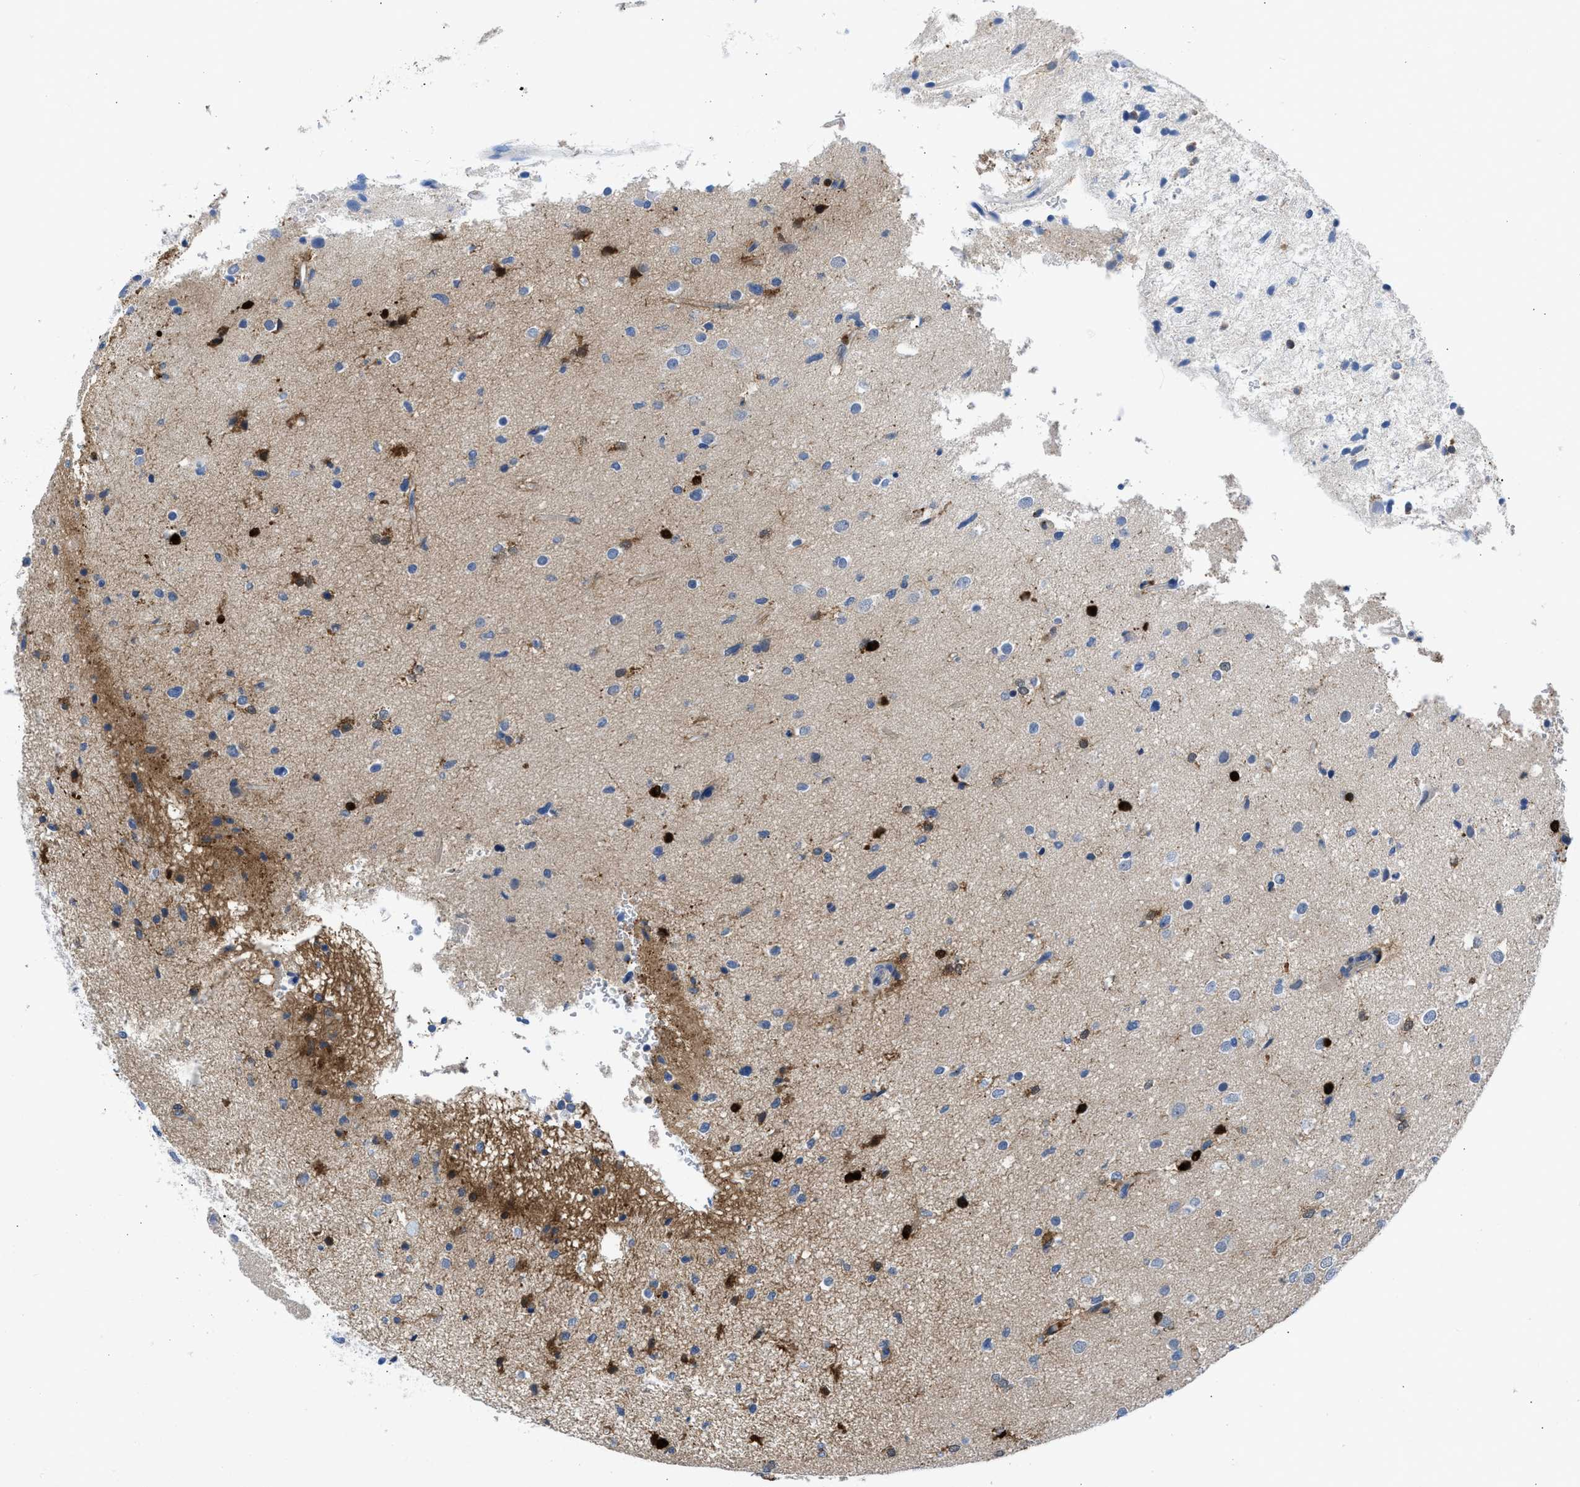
{"staining": {"intensity": "strong", "quantity": "<25%", "location": "cytoplasmic/membranous,nuclear"}, "tissue": "glioma", "cell_type": "Tumor cells", "image_type": "cancer", "snomed": [{"axis": "morphology", "description": "Glioma, malignant, High grade"}, {"axis": "topography", "description": "Brain"}], "caption": "Protein expression analysis of glioma demonstrates strong cytoplasmic/membranous and nuclear staining in about <25% of tumor cells.", "gene": "CBR1", "patient": {"sex": "male", "age": 33}}